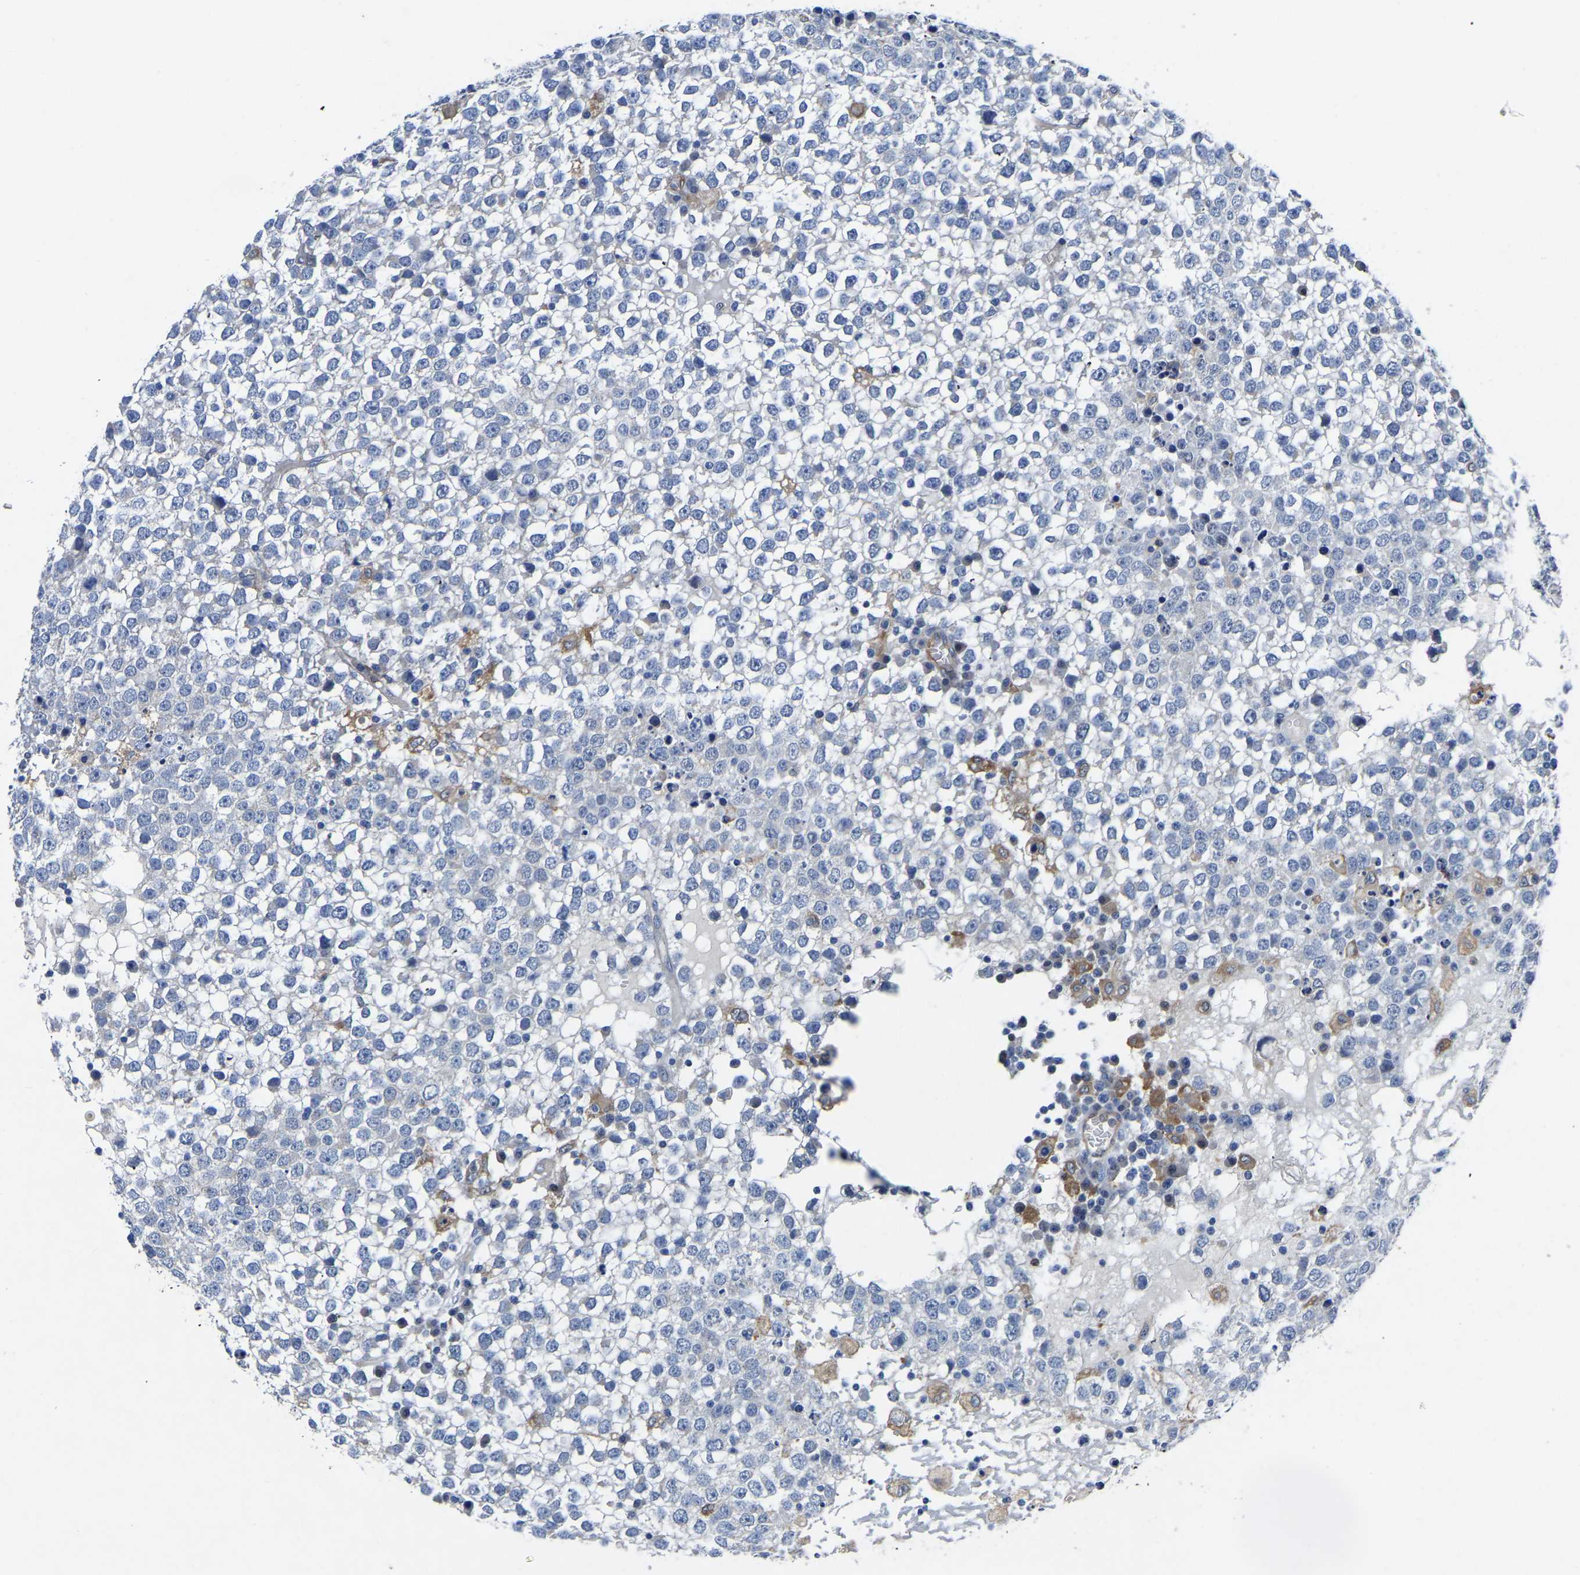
{"staining": {"intensity": "negative", "quantity": "none", "location": "none"}, "tissue": "testis cancer", "cell_type": "Tumor cells", "image_type": "cancer", "snomed": [{"axis": "morphology", "description": "Seminoma, NOS"}, {"axis": "topography", "description": "Testis"}], "caption": "Immunohistochemical staining of human testis cancer (seminoma) reveals no significant positivity in tumor cells.", "gene": "ATG2B", "patient": {"sex": "male", "age": 65}}